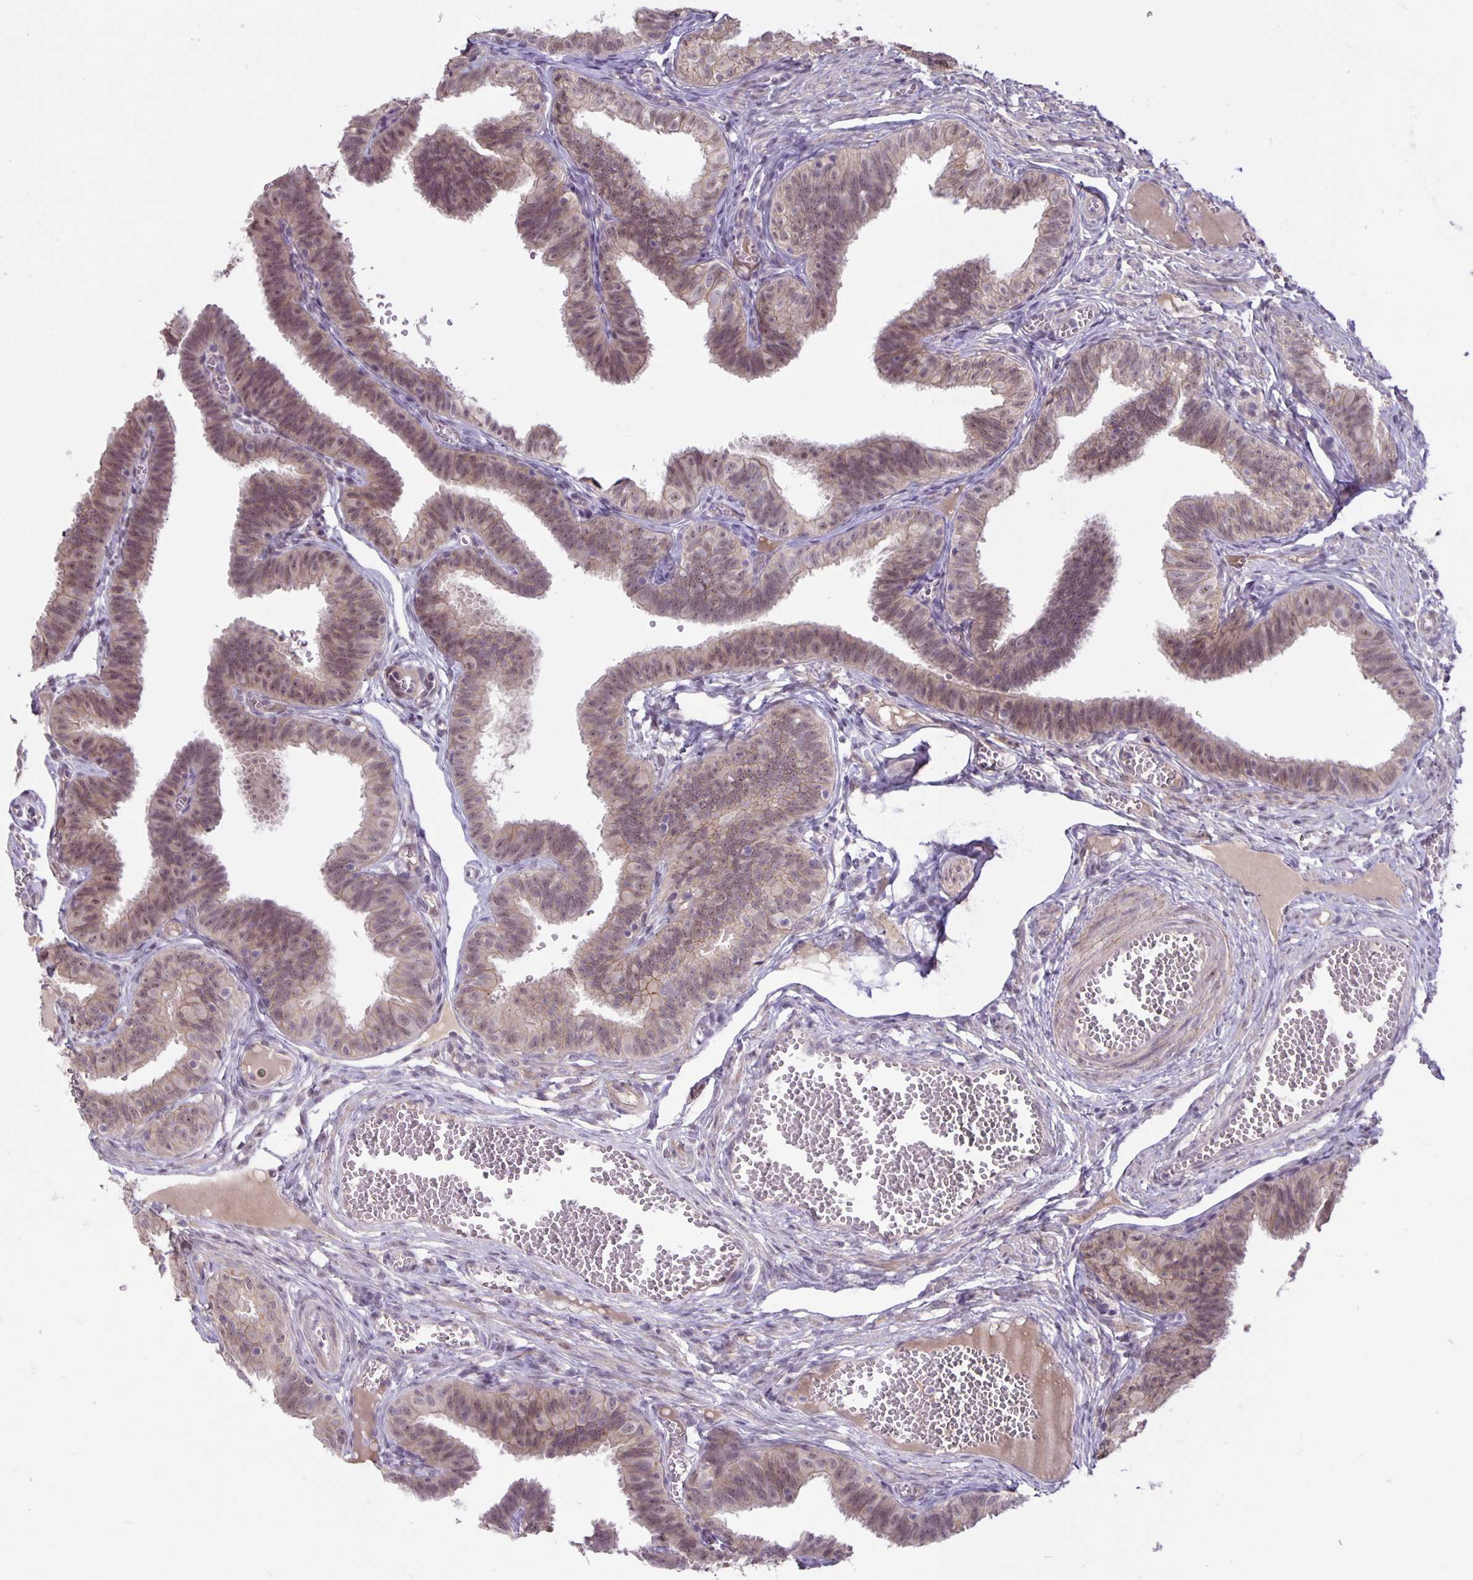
{"staining": {"intensity": "weak", "quantity": "25%-75%", "location": "cytoplasmic/membranous,nuclear"}, "tissue": "fallopian tube", "cell_type": "Glandular cells", "image_type": "normal", "snomed": [{"axis": "morphology", "description": "Normal tissue, NOS"}, {"axis": "topography", "description": "Fallopian tube"}], "caption": "This micrograph displays normal fallopian tube stained with immunohistochemistry to label a protein in brown. The cytoplasmic/membranous,nuclear of glandular cells show weak positivity for the protein. Nuclei are counter-stained blue.", "gene": "ARVCF", "patient": {"sex": "female", "age": 25}}